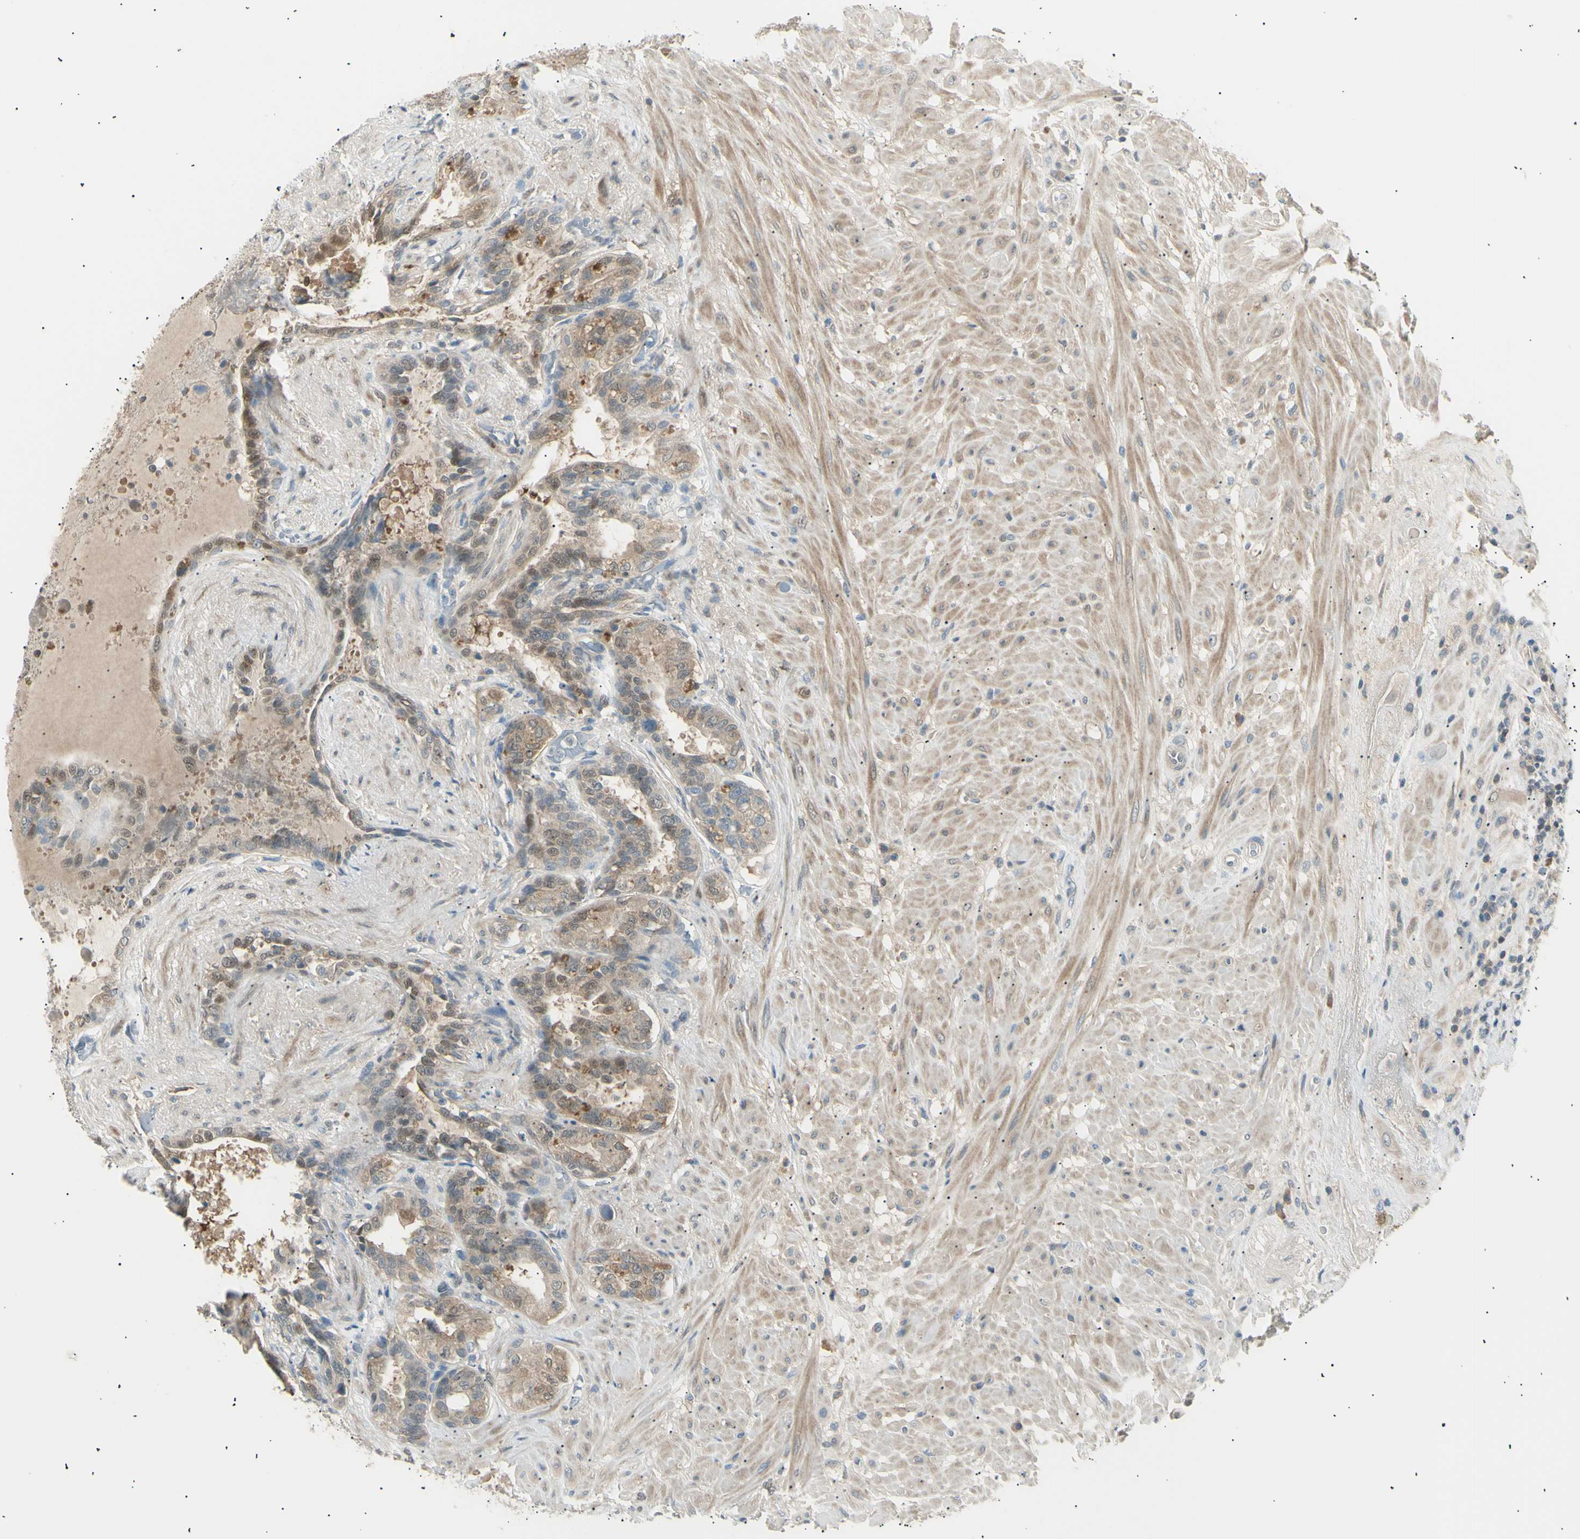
{"staining": {"intensity": "moderate", "quantity": "25%-75%", "location": "cytoplasmic/membranous,nuclear"}, "tissue": "seminal vesicle", "cell_type": "Glandular cells", "image_type": "normal", "snomed": [{"axis": "morphology", "description": "Normal tissue, NOS"}, {"axis": "topography", "description": "Seminal veicle"}], "caption": "Immunohistochemistry (IHC) micrograph of benign seminal vesicle stained for a protein (brown), which reveals medium levels of moderate cytoplasmic/membranous,nuclear staining in about 25%-75% of glandular cells.", "gene": "LHPP", "patient": {"sex": "male", "age": 61}}